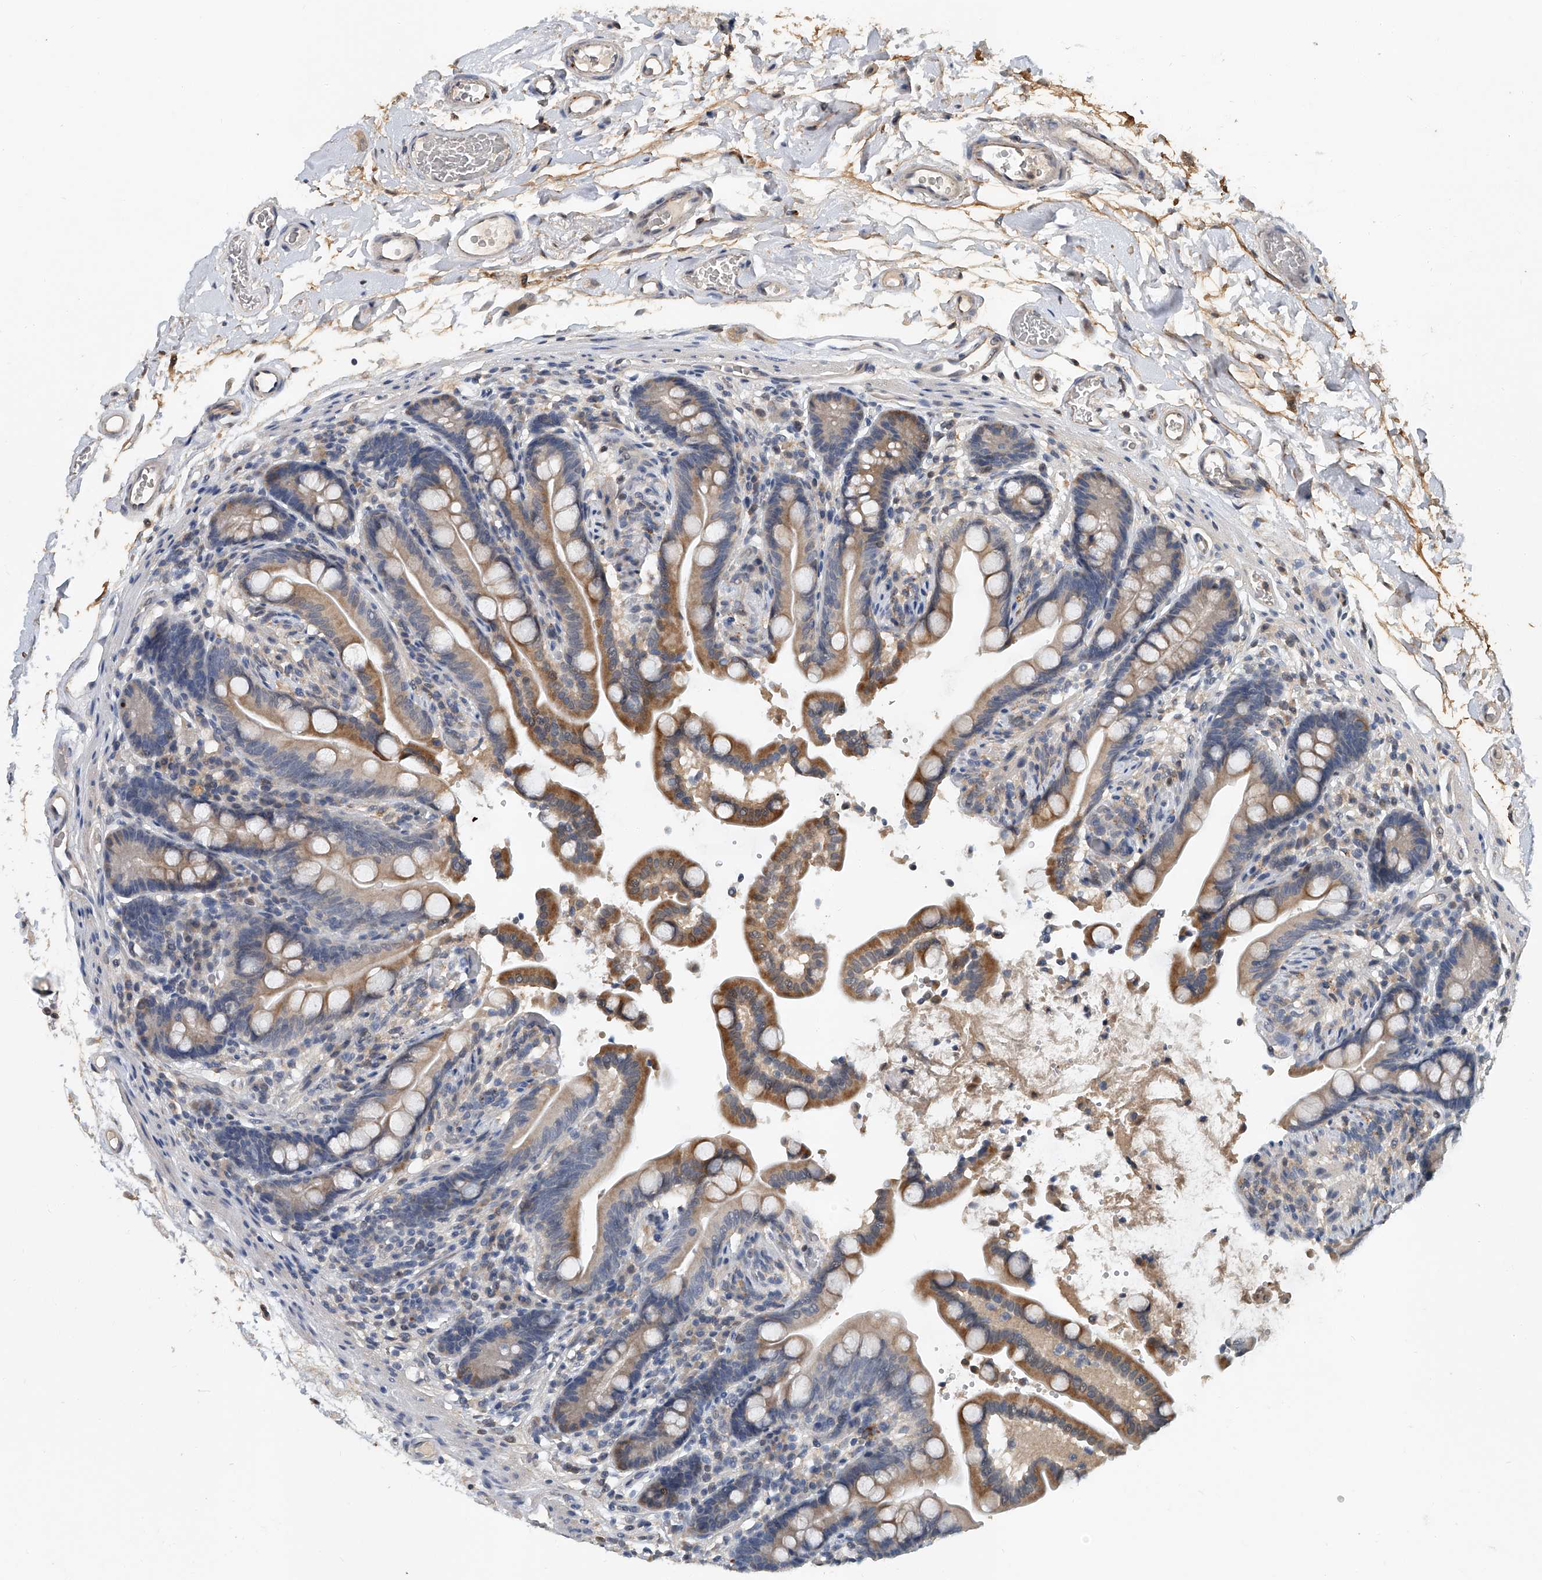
{"staining": {"intensity": "weak", "quantity": "25%-75%", "location": "cytoplasmic/membranous"}, "tissue": "colon", "cell_type": "Endothelial cells", "image_type": "normal", "snomed": [{"axis": "morphology", "description": "Normal tissue, NOS"}, {"axis": "topography", "description": "Smooth muscle"}, {"axis": "topography", "description": "Colon"}], "caption": "An IHC photomicrograph of benign tissue is shown. Protein staining in brown shows weak cytoplasmic/membranous positivity in colon within endothelial cells.", "gene": "JAG2", "patient": {"sex": "male", "age": 73}}